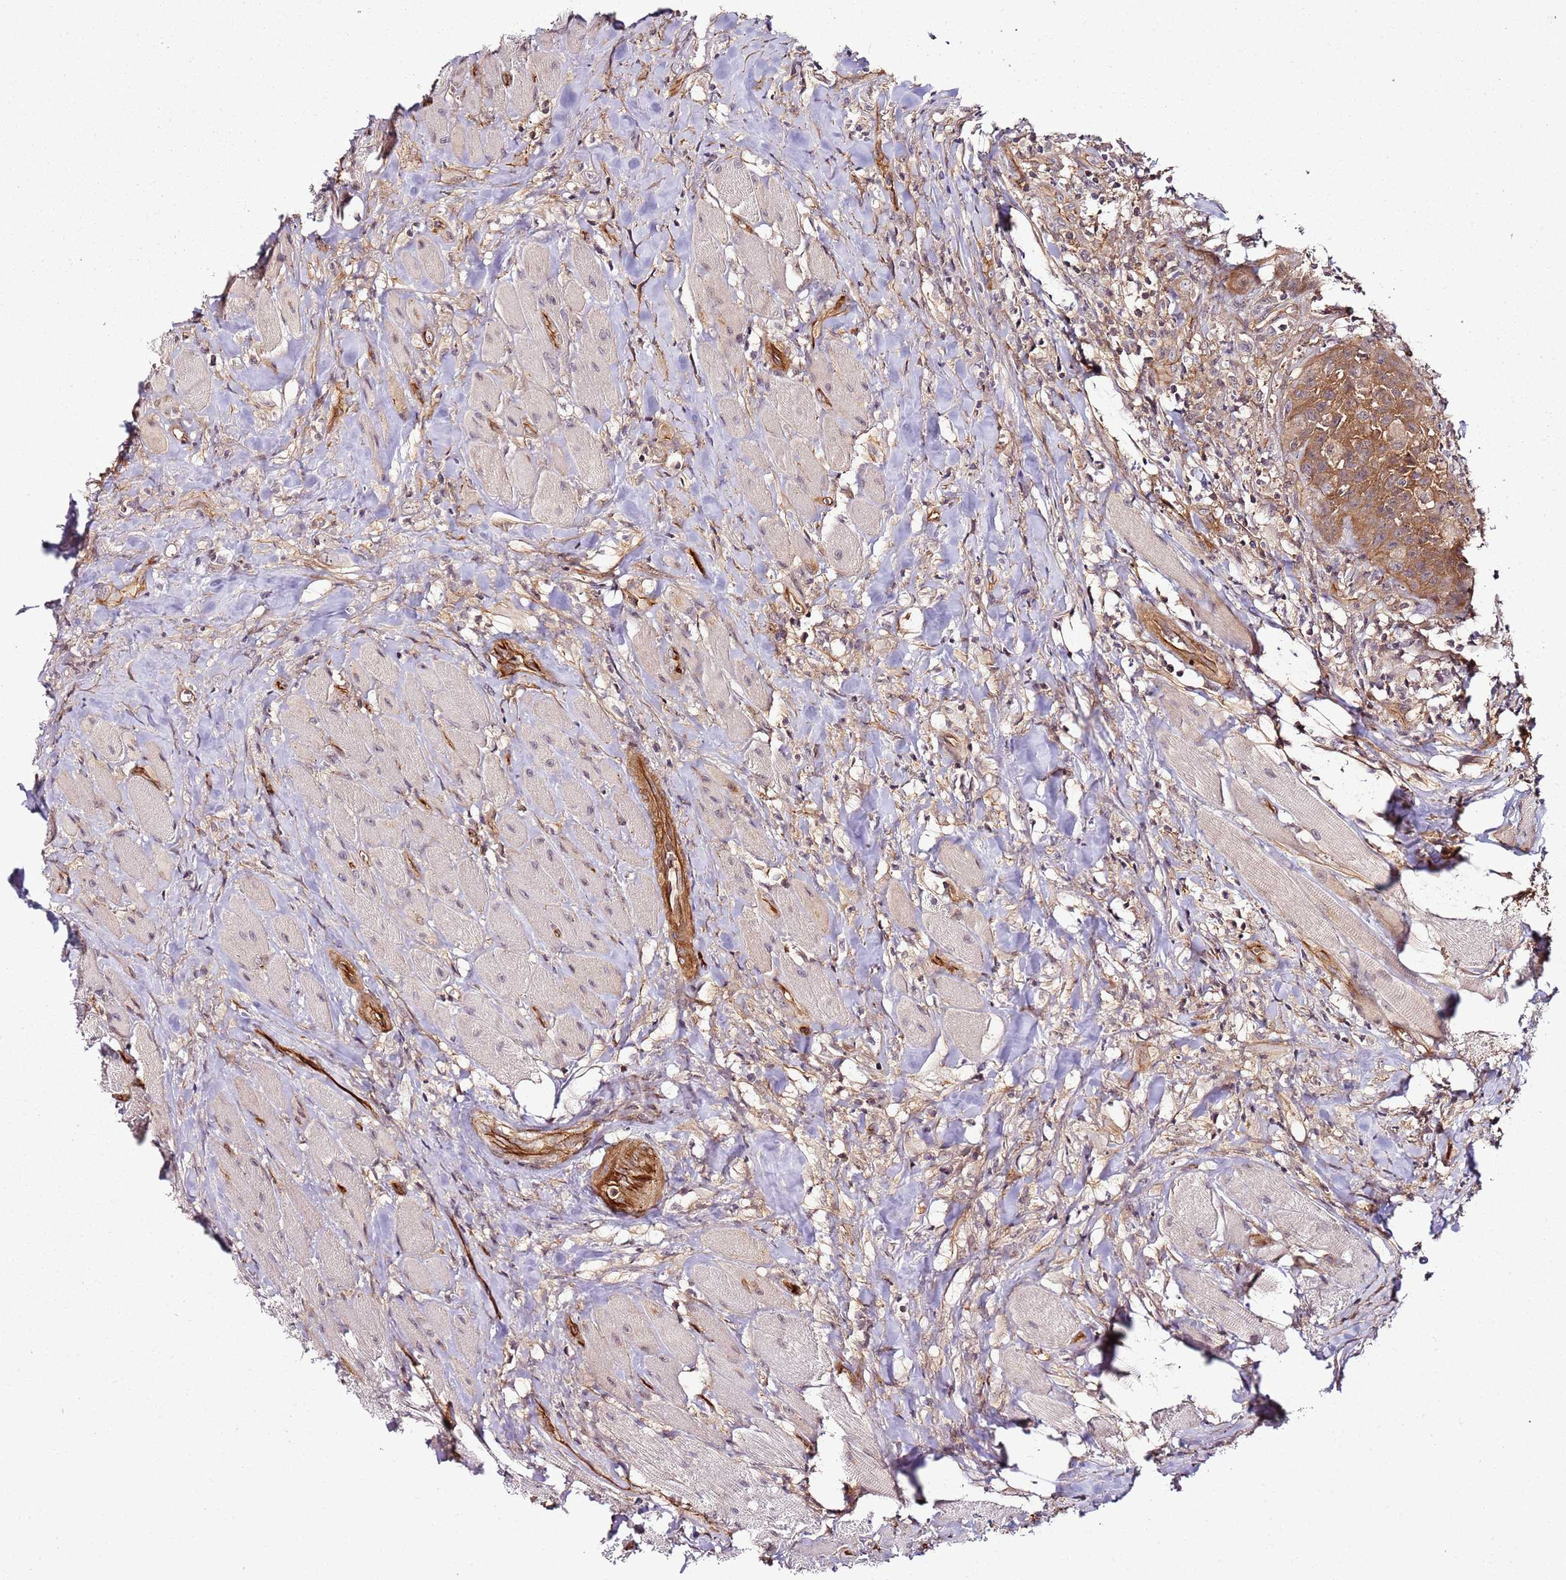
{"staining": {"intensity": "moderate", "quantity": ">75%", "location": "cytoplasmic/membranous"}, "tissue": "head and neck cancer", "cell_type": "Tumor cells", "image_type": "cancer", "snomed": [{"axis": "morphology", "description": "Normal tissue, NOS"}, {"axis": "morphology", "description": "Squamous cell carcinoma, NOS"}, {"axis": "topography", "description": "Oral tissue"}, {"axis": "topography", "description": "Head-Neck"}], "caption": "Head and neck squamous cell carcinoma was stained to show a protein in brown. There is medium levels of moderate cytoplasmic/membranous staining in approximately >75% of tumor cells. Ihc stains the protein in brown and the nuclei are stained blue.", "gene": "CCNYL1", "patient": {"sex": "female", "age": 70}}